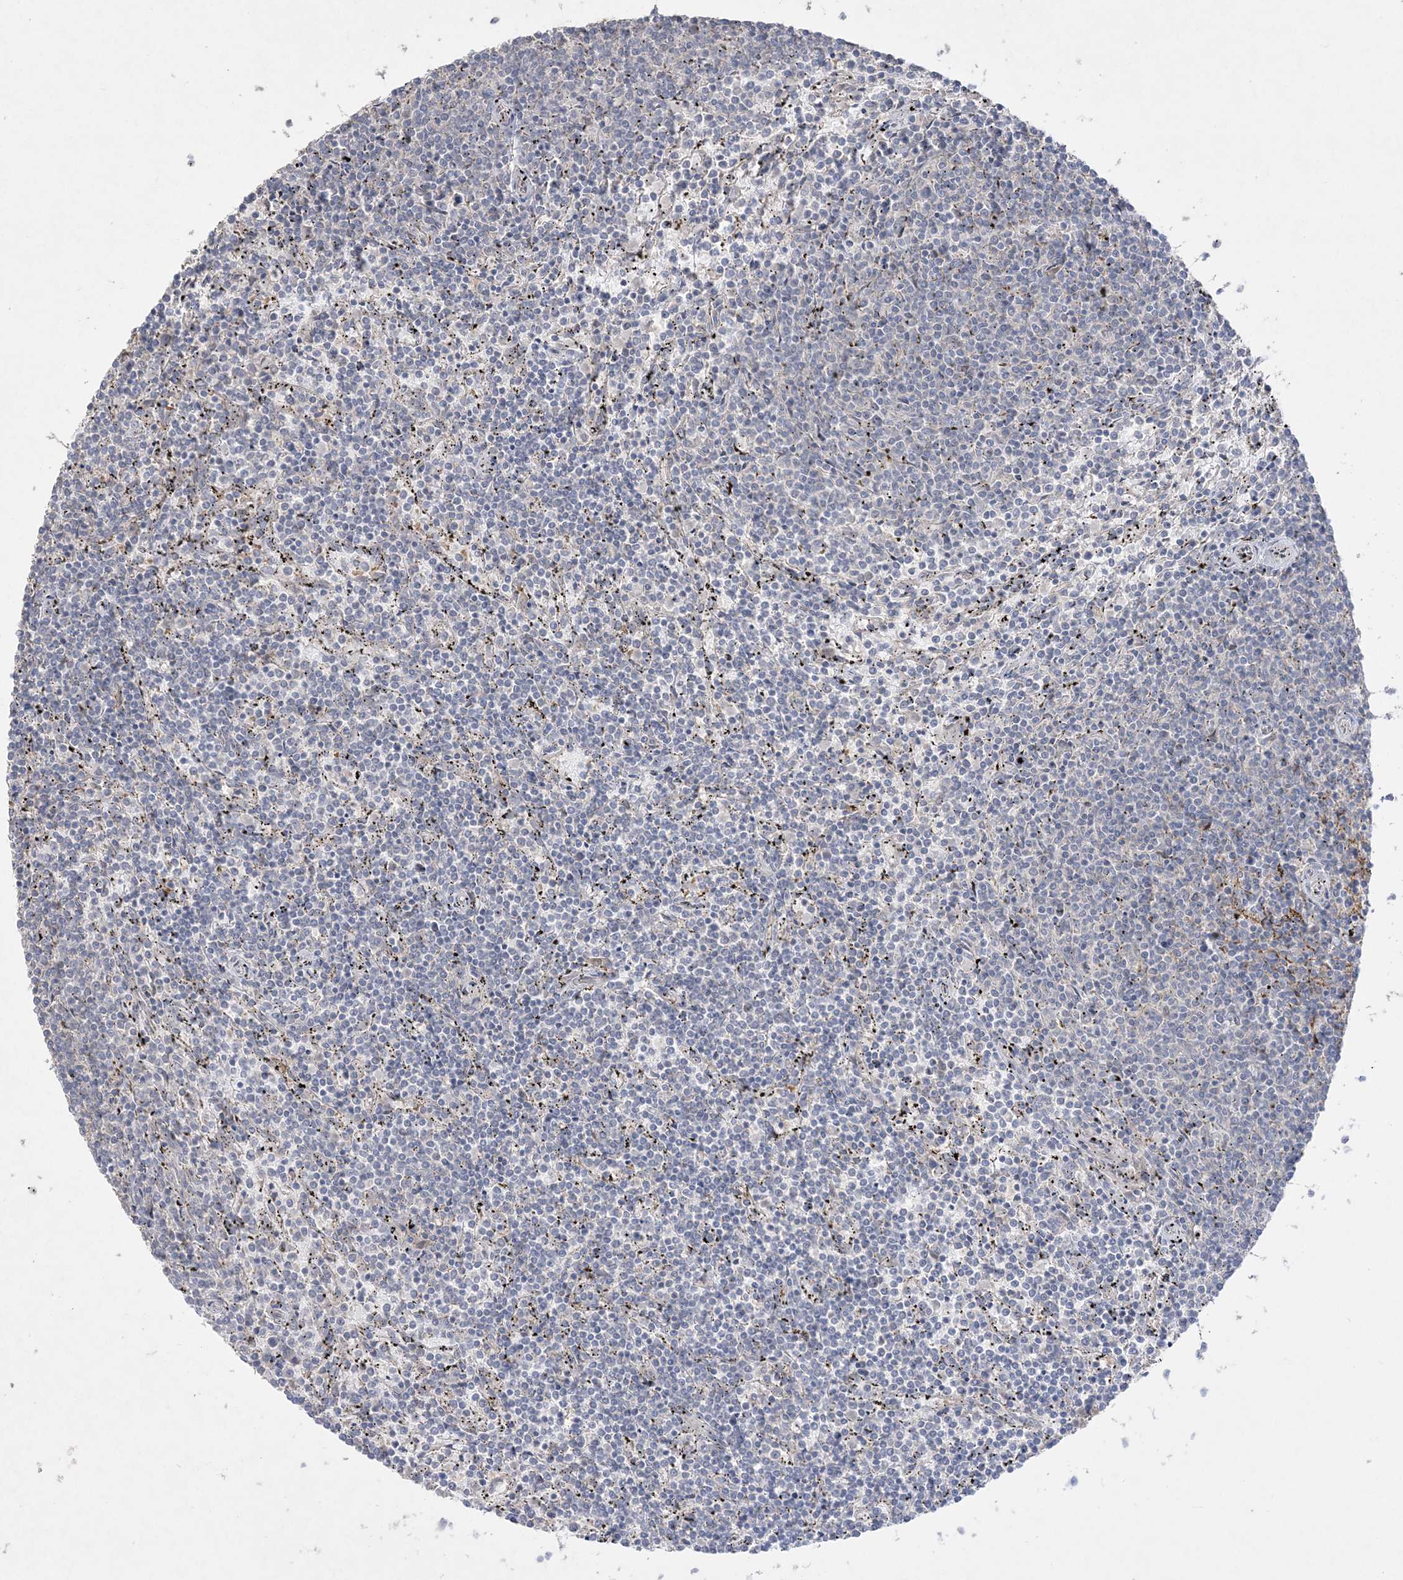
{"staining": {"intensity": "negative", "quantity": "none", "location": "none"}, "tissue": "lymphoma", "cell_type": "Tumor cells", "image_type": "cancer", "snomed": [{"axis": "morphology", "description": "Malignant lymphoma, non-Hodgkin's type, Low grade"}, {"axis": "topography", "description": "Spleen"}], "caption": "Immunohistochemistry micrograph of neoplastic tissue: human lymphoma stained with DAB (3,3'-diaminobenzidine) exhibits no significant protein expression in tumor cells. Nuclei are stained in blue.", "gene": "SH3BP4", "patient": {"sex": "female", "age": 50}}